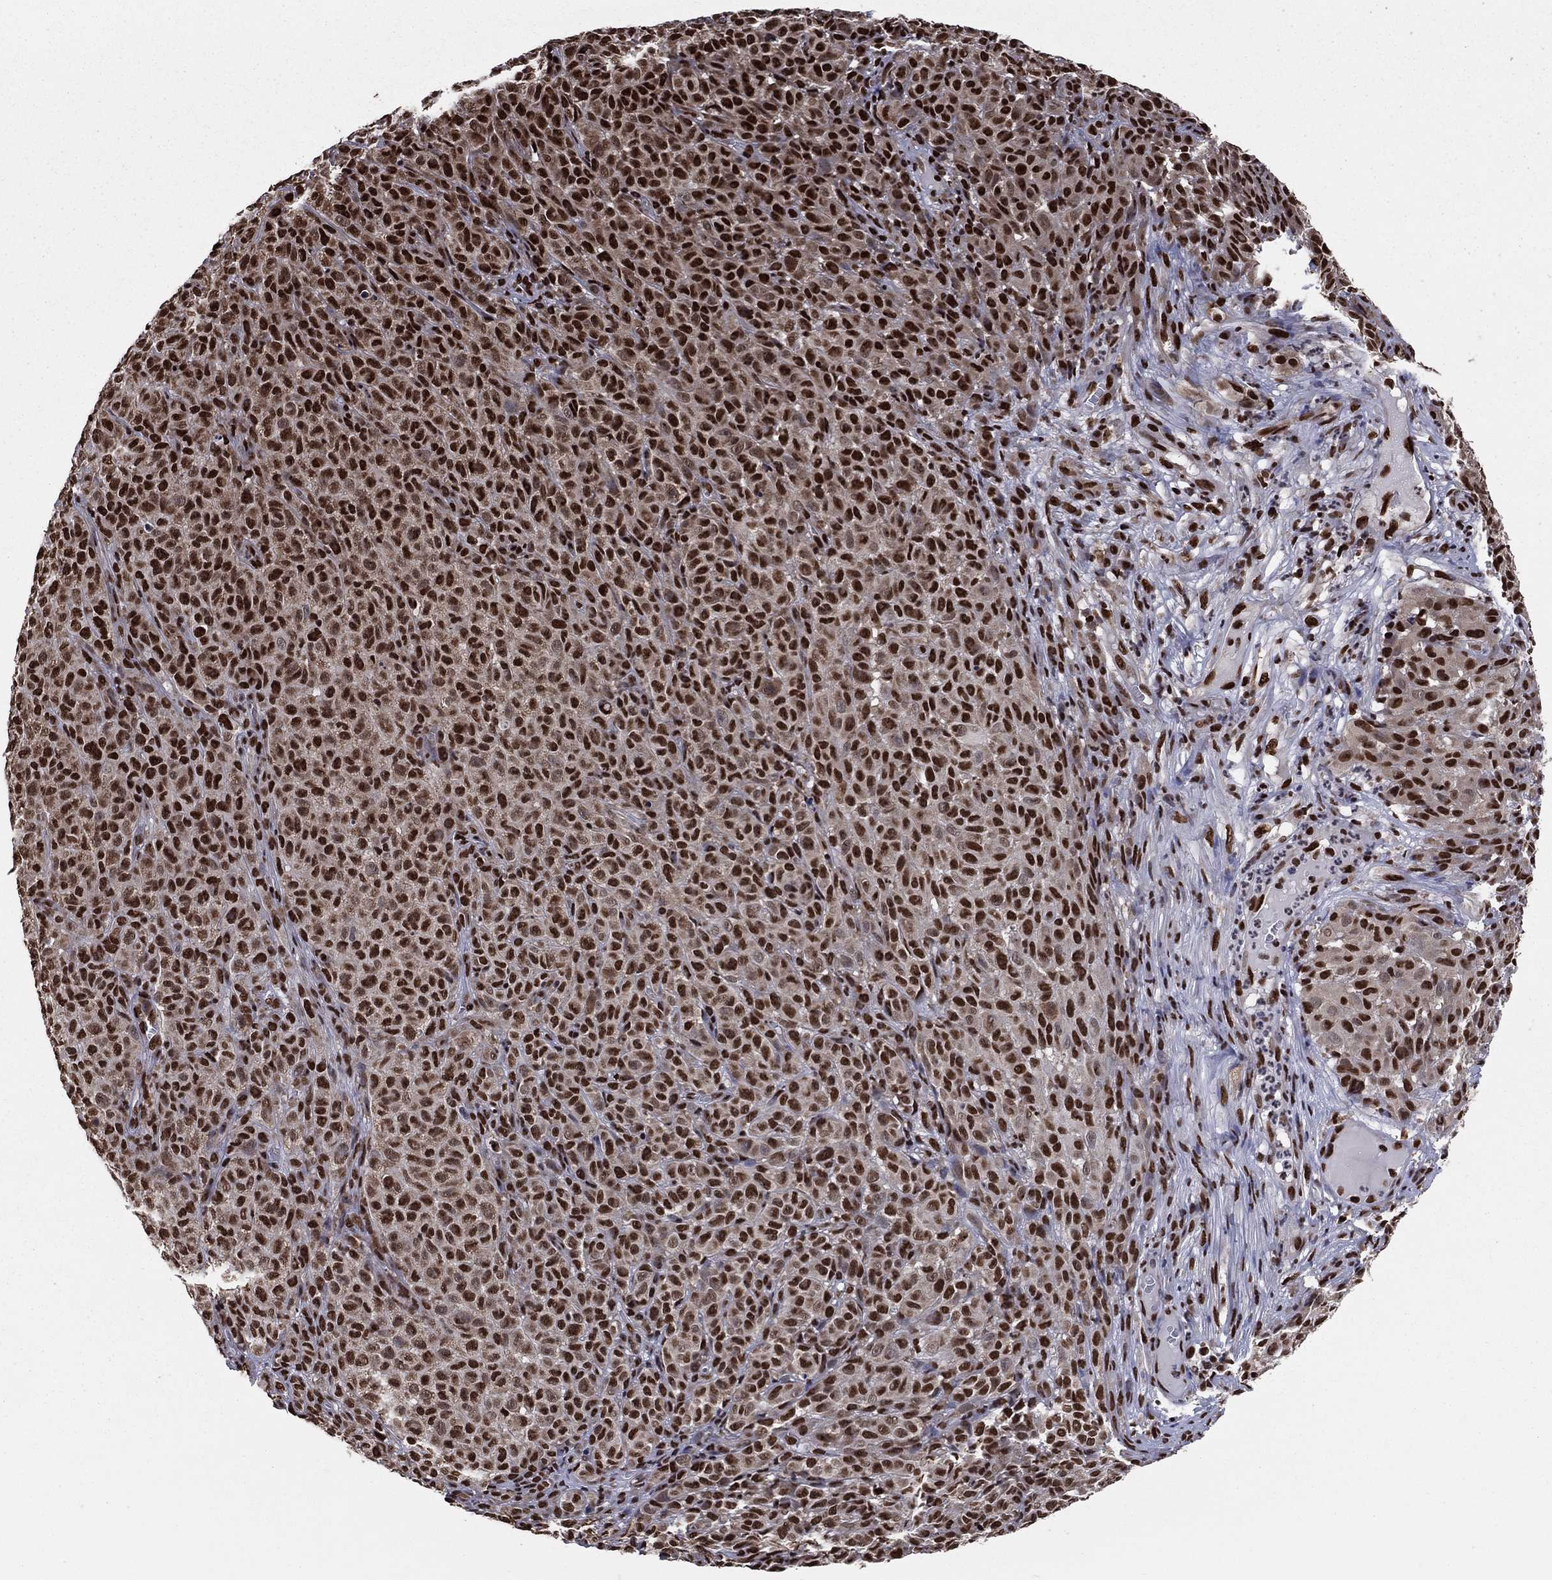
{"staining": {"intensity": "strong", "quantity": ">75%", "location": "nuclear"}, "tissue": "melanoma", "cell_type": "Tumor cells", "image_type": "cancer", "snomed": [{"axis": "morphology", "description": "Malignant melanoma, NOS"}, {"axis": "topography", "description": "Skin"}], "caption": "Immunohistochemical staining of human malignant melanoma demonstrates high levels of strong nuclear protein staining in approximately >75% of tumor cells.", "gene": "TP53BP1", "patient": {"sex": "female", "age": 82}}